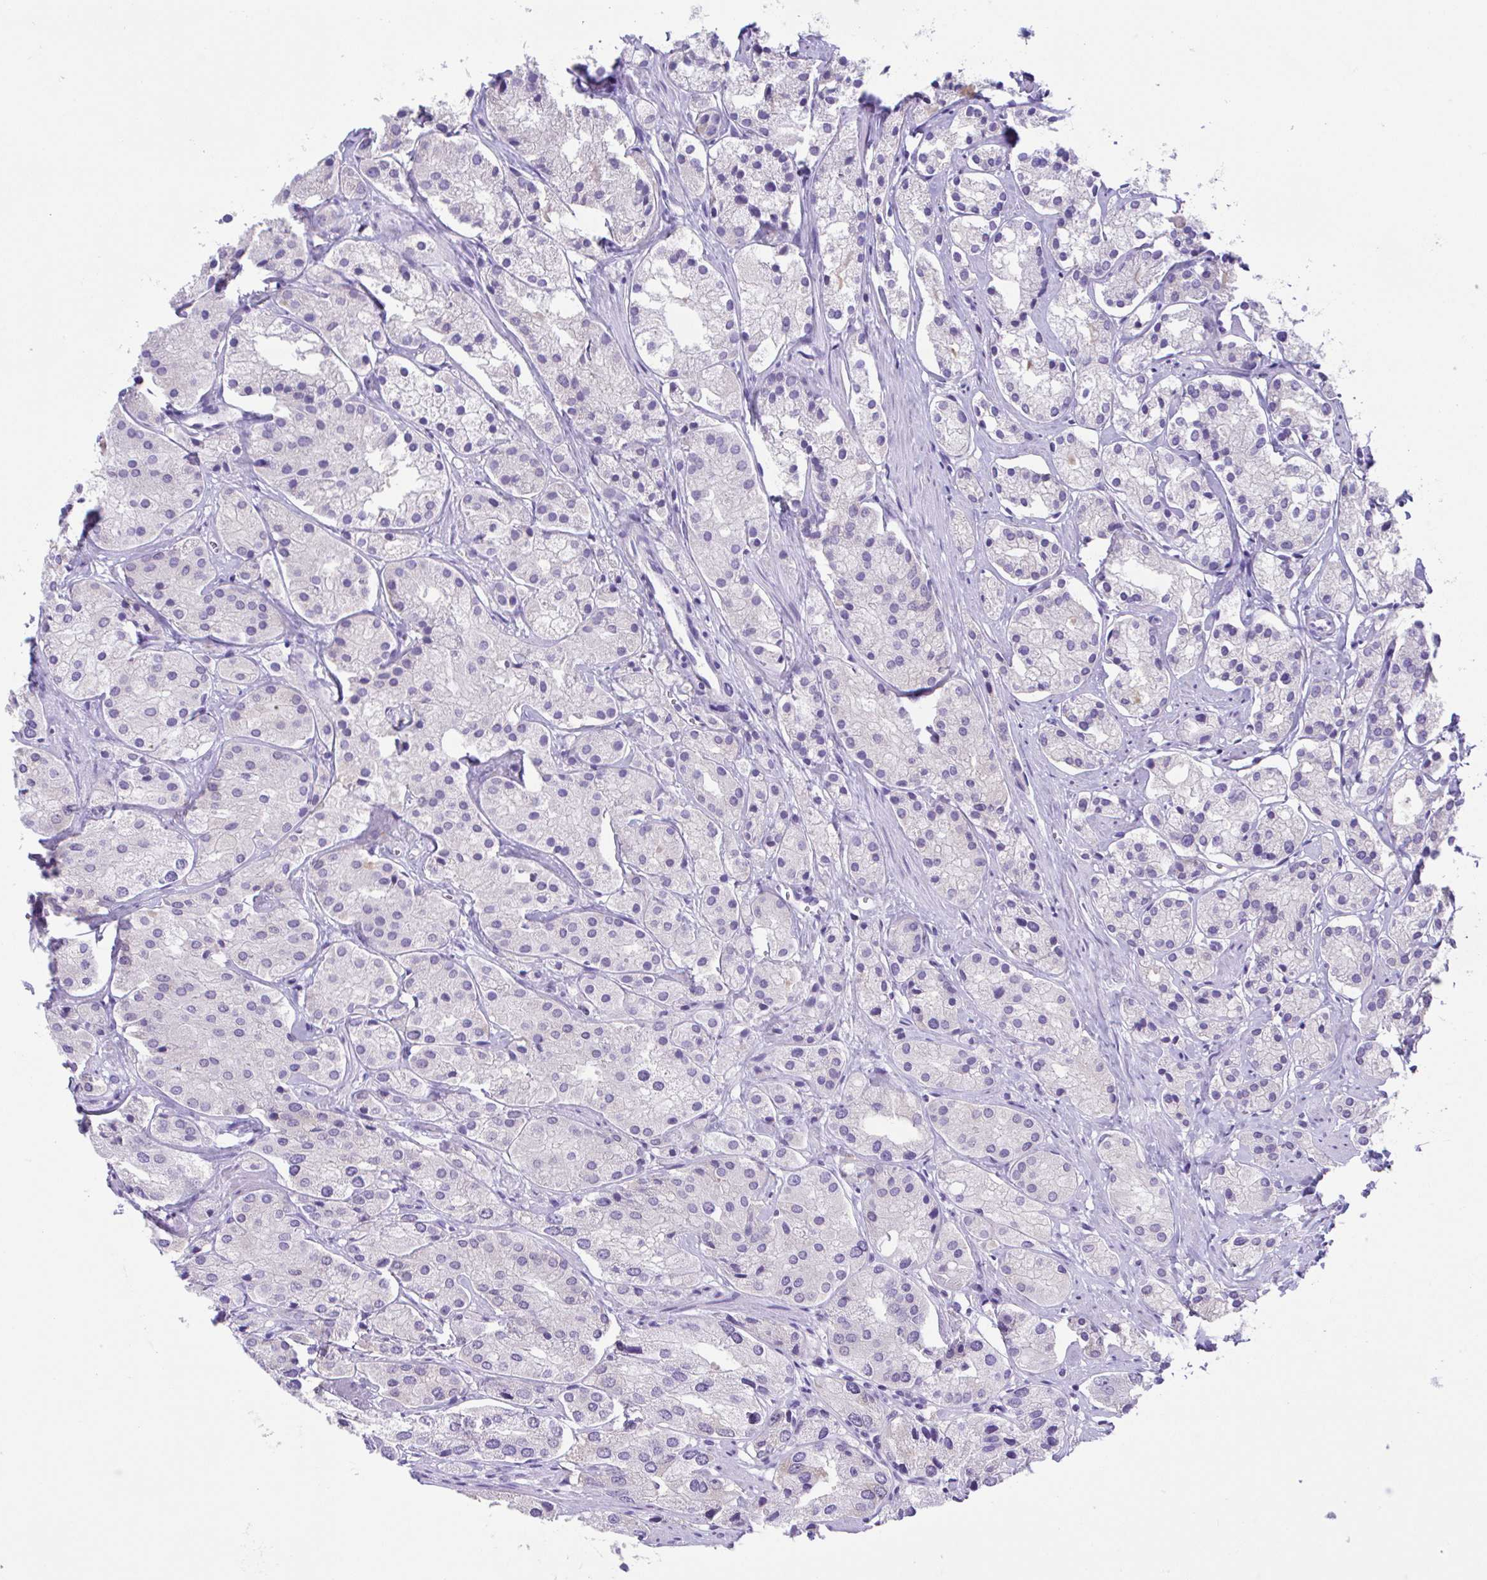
{"staining": {"intensity": "negative", "quantity": "none", "location": "none"}, "tissue": "prostate cancer", "cell_type": "Tumor cells", "image_type": "cancer", "snomed": [{"axis": "morphology", "description": "Adenocarcinoma, Low grade"}, {"axis": "topography", "description": "Prostate"}], "caption": "Immunohistochemistry micrograph of neoplastic tissue: adenocarcinoma (low-grade) (prostate) stained with DAB (3,3'-diaminobenzidine) reveals no significant protein expression in tumor cells.", "gene": "HOXB4", "patient": {"sex": "male", "age": 69}}